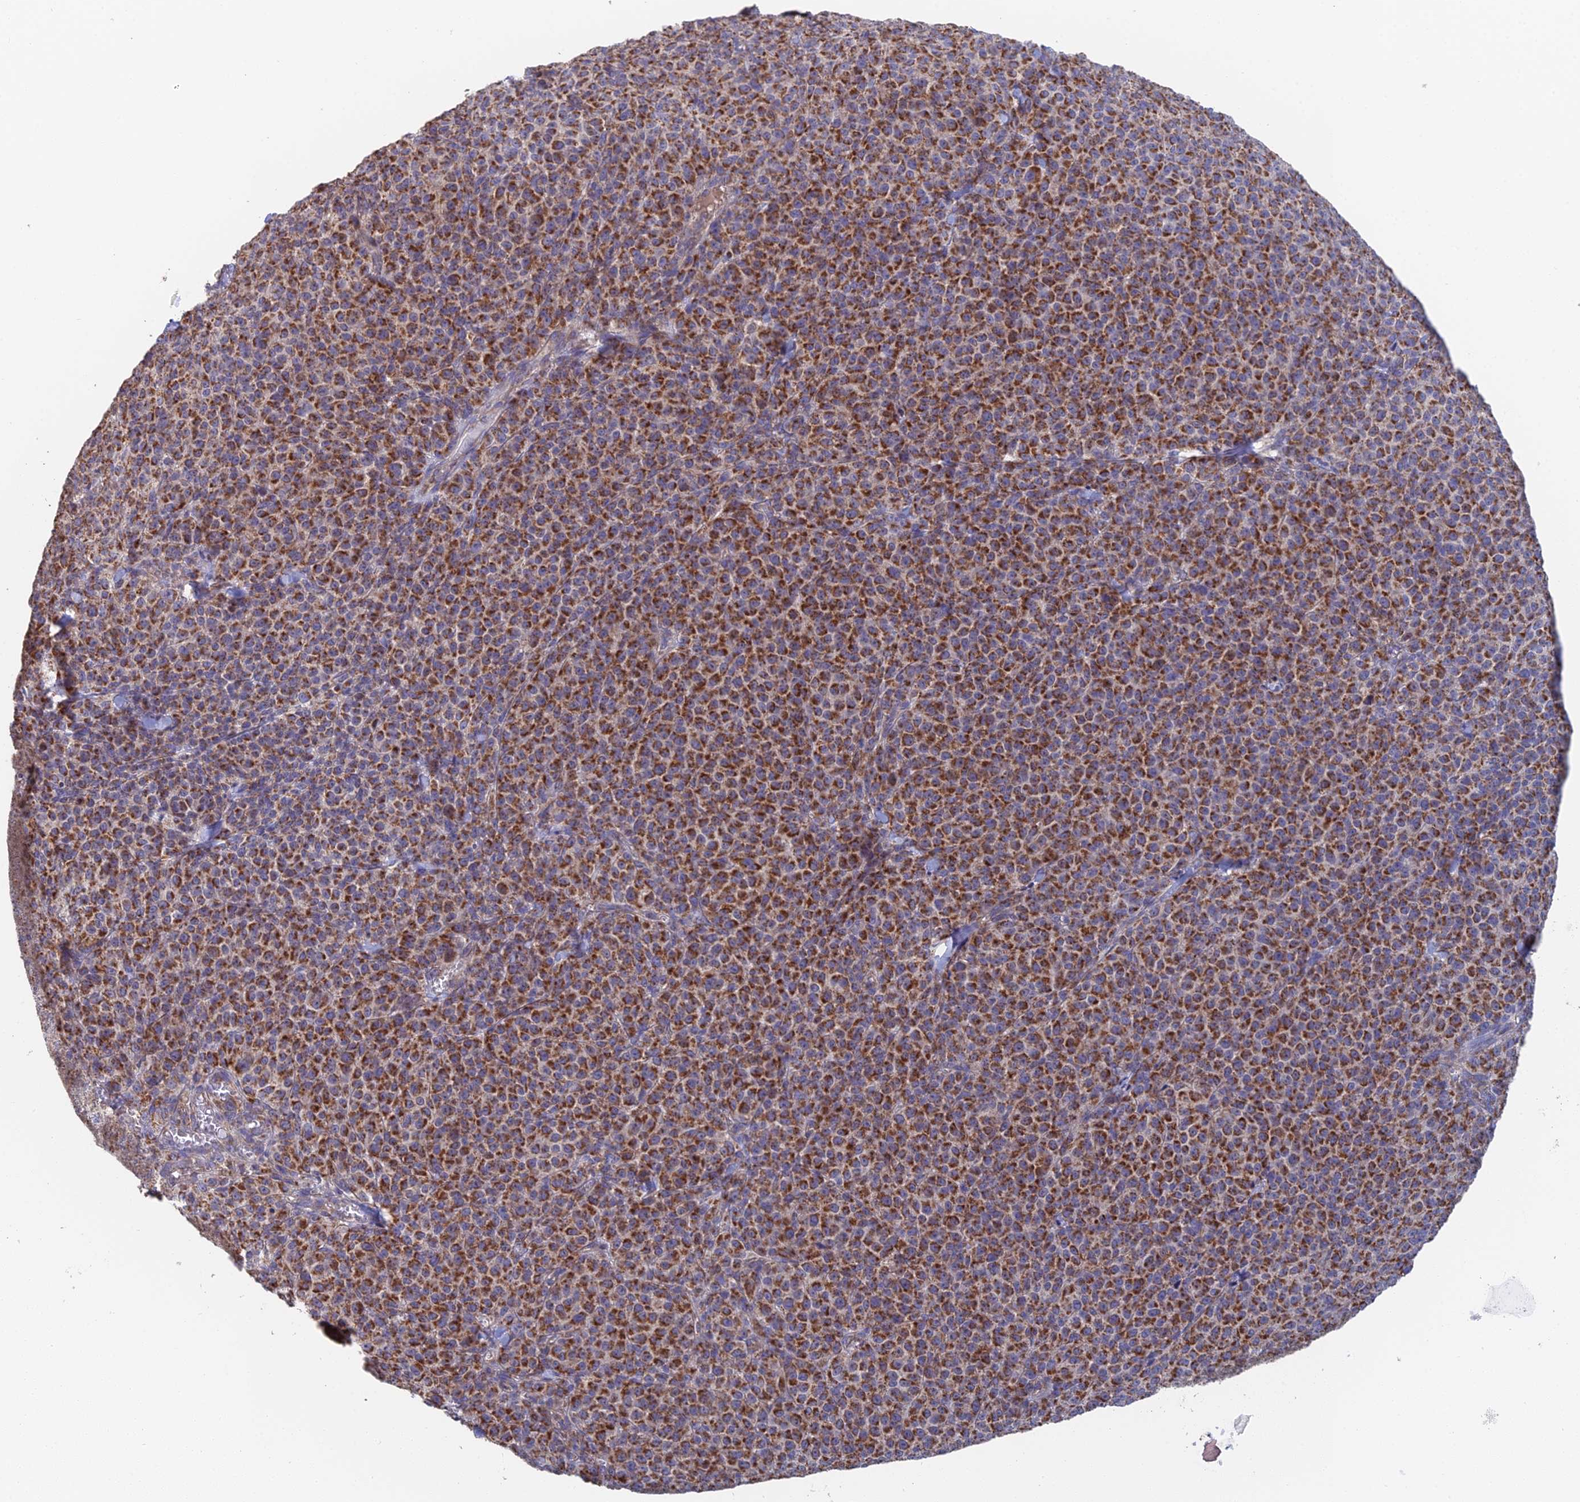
{"staining": {"intensity": "strong", "quantity": ">75%", "location": "cytoplasmic/membranous"}, "tissue": "melanoma", "cell_type": "Tumor cells", "image_type": "cancer", "snomed": [{"axis": "morphology", "description": "Normal tissue, NOS"}, {"axis": "morphology", "description": "Malignant melanoma, NOS"}, {"axis": "topography", "description": "Skin"}], "caption": "A brown stain shows strong cytoplasmic/membranous expression of a protein in melanoma tumor cells.", "gene": "ECSIT", "patient": {"sex": "female", "age": 34}}